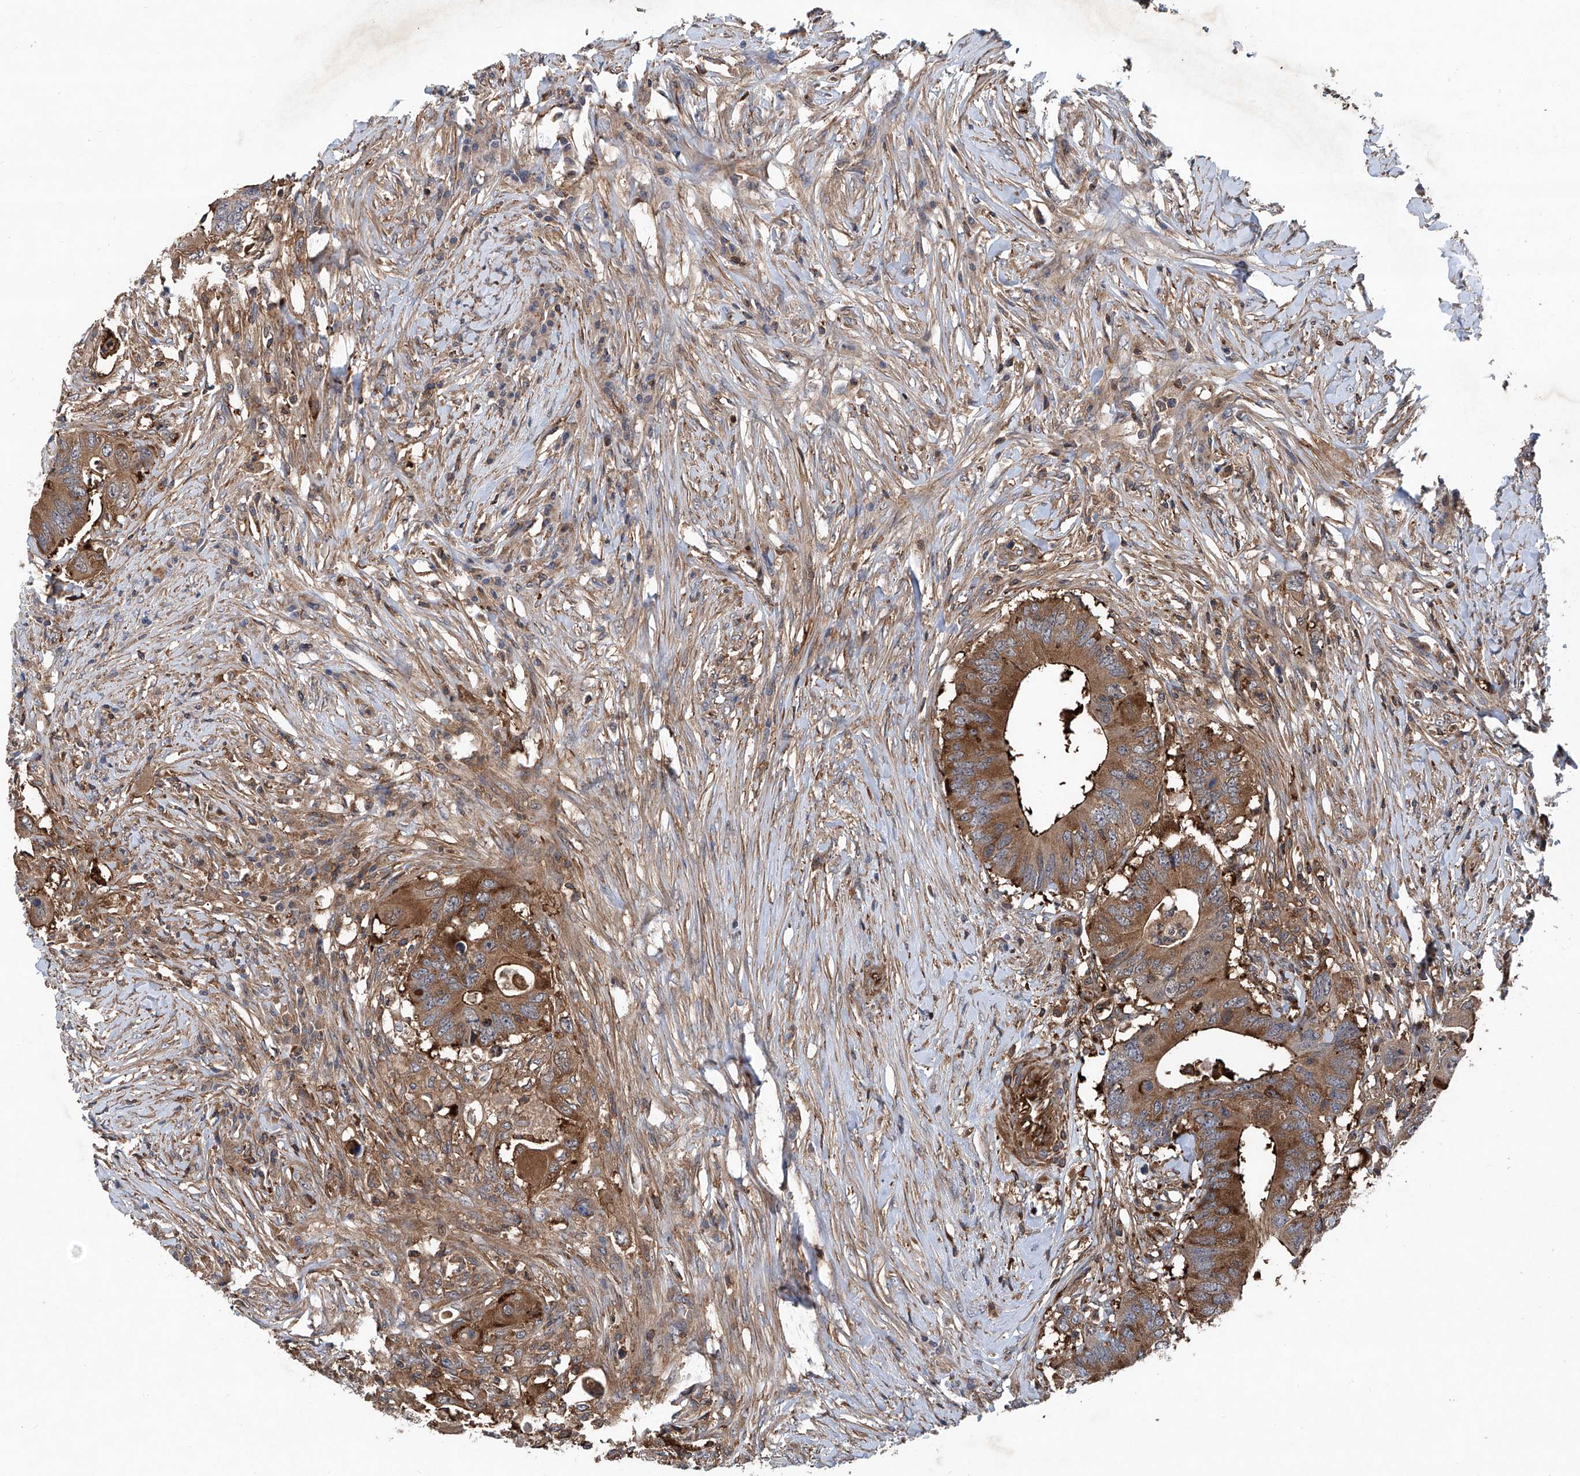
{"staining": {"intensity": "moderate", "quantity": ">75%", "location": "cytoplasmic/membranous"}, "tissue": "colorectal cancer", "cell_type": "Tumor cells", "image_type": "cancer", "snomed": [{"axis": "morphology", "description": "Adenocarcinoma, NOS"}, {"axis": "topography", "description": "Colon"}], "caption": "This is a micrograph of immunohistochemistry staining of colorectal adenocarcinoma, which shows moderate positivity in the cytoplasmic/membranous of tumor cells.", "gene": "NT5C3A", "patient": {"sex": "male", "age": 71}}